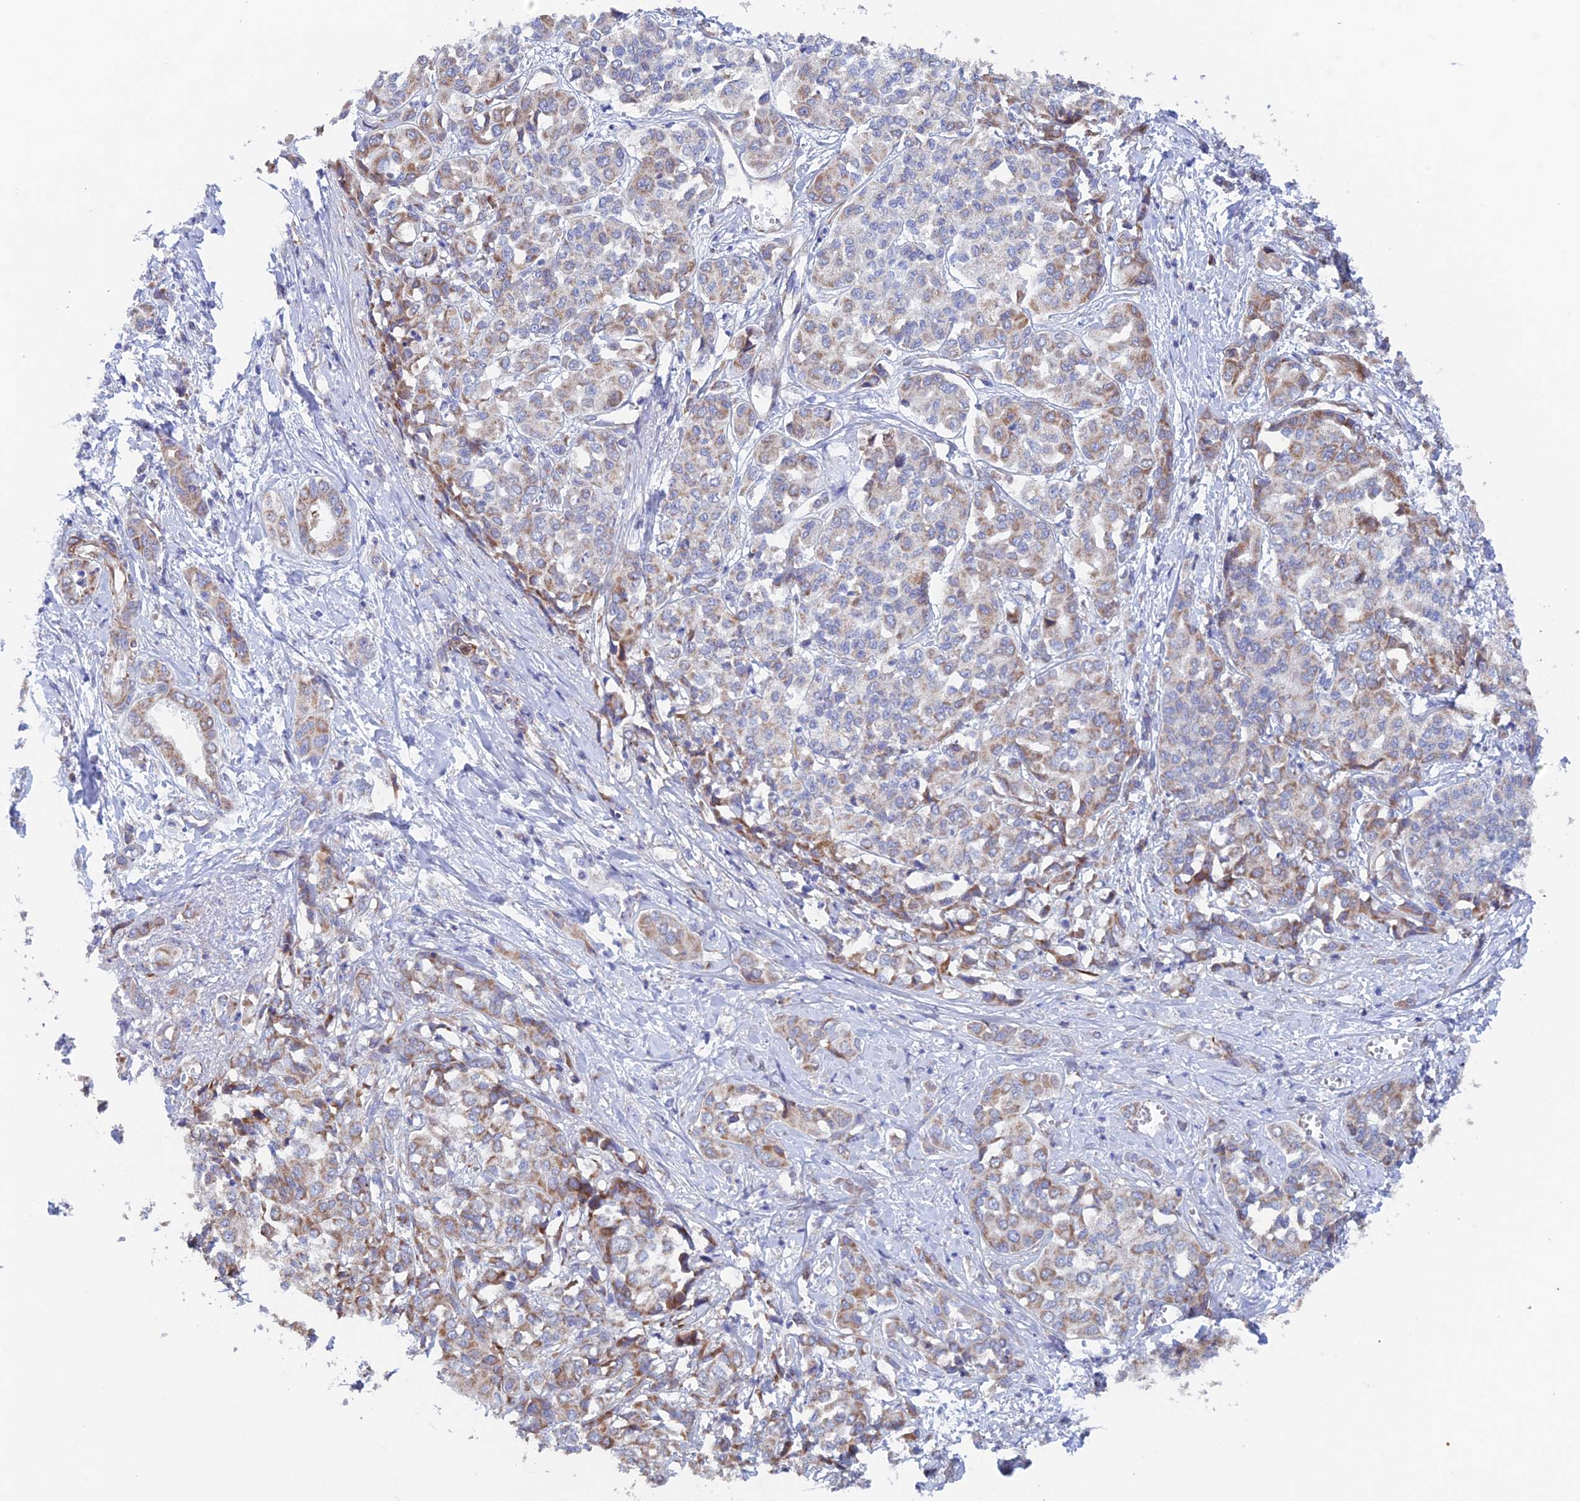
{"staining": {"intensity": "weak", "quantity": "25%-75%", "location": "cytoplasmic/membranous"}, "tissue": "liver cancer", "cell_type": "Tumor cells", "image_type": "cancer", "snomed": [{"axis": "morphology", "description": "Cholangiocarcinoma"}, {"axis": "topography", "description": "Liver"}], "caption": "Liver cholangiocarcinoma stained with a protein marker reveals weak staining in tumor cells.", "gene": "MRPL1", "patient": {"sex": "female", "age": 77}}